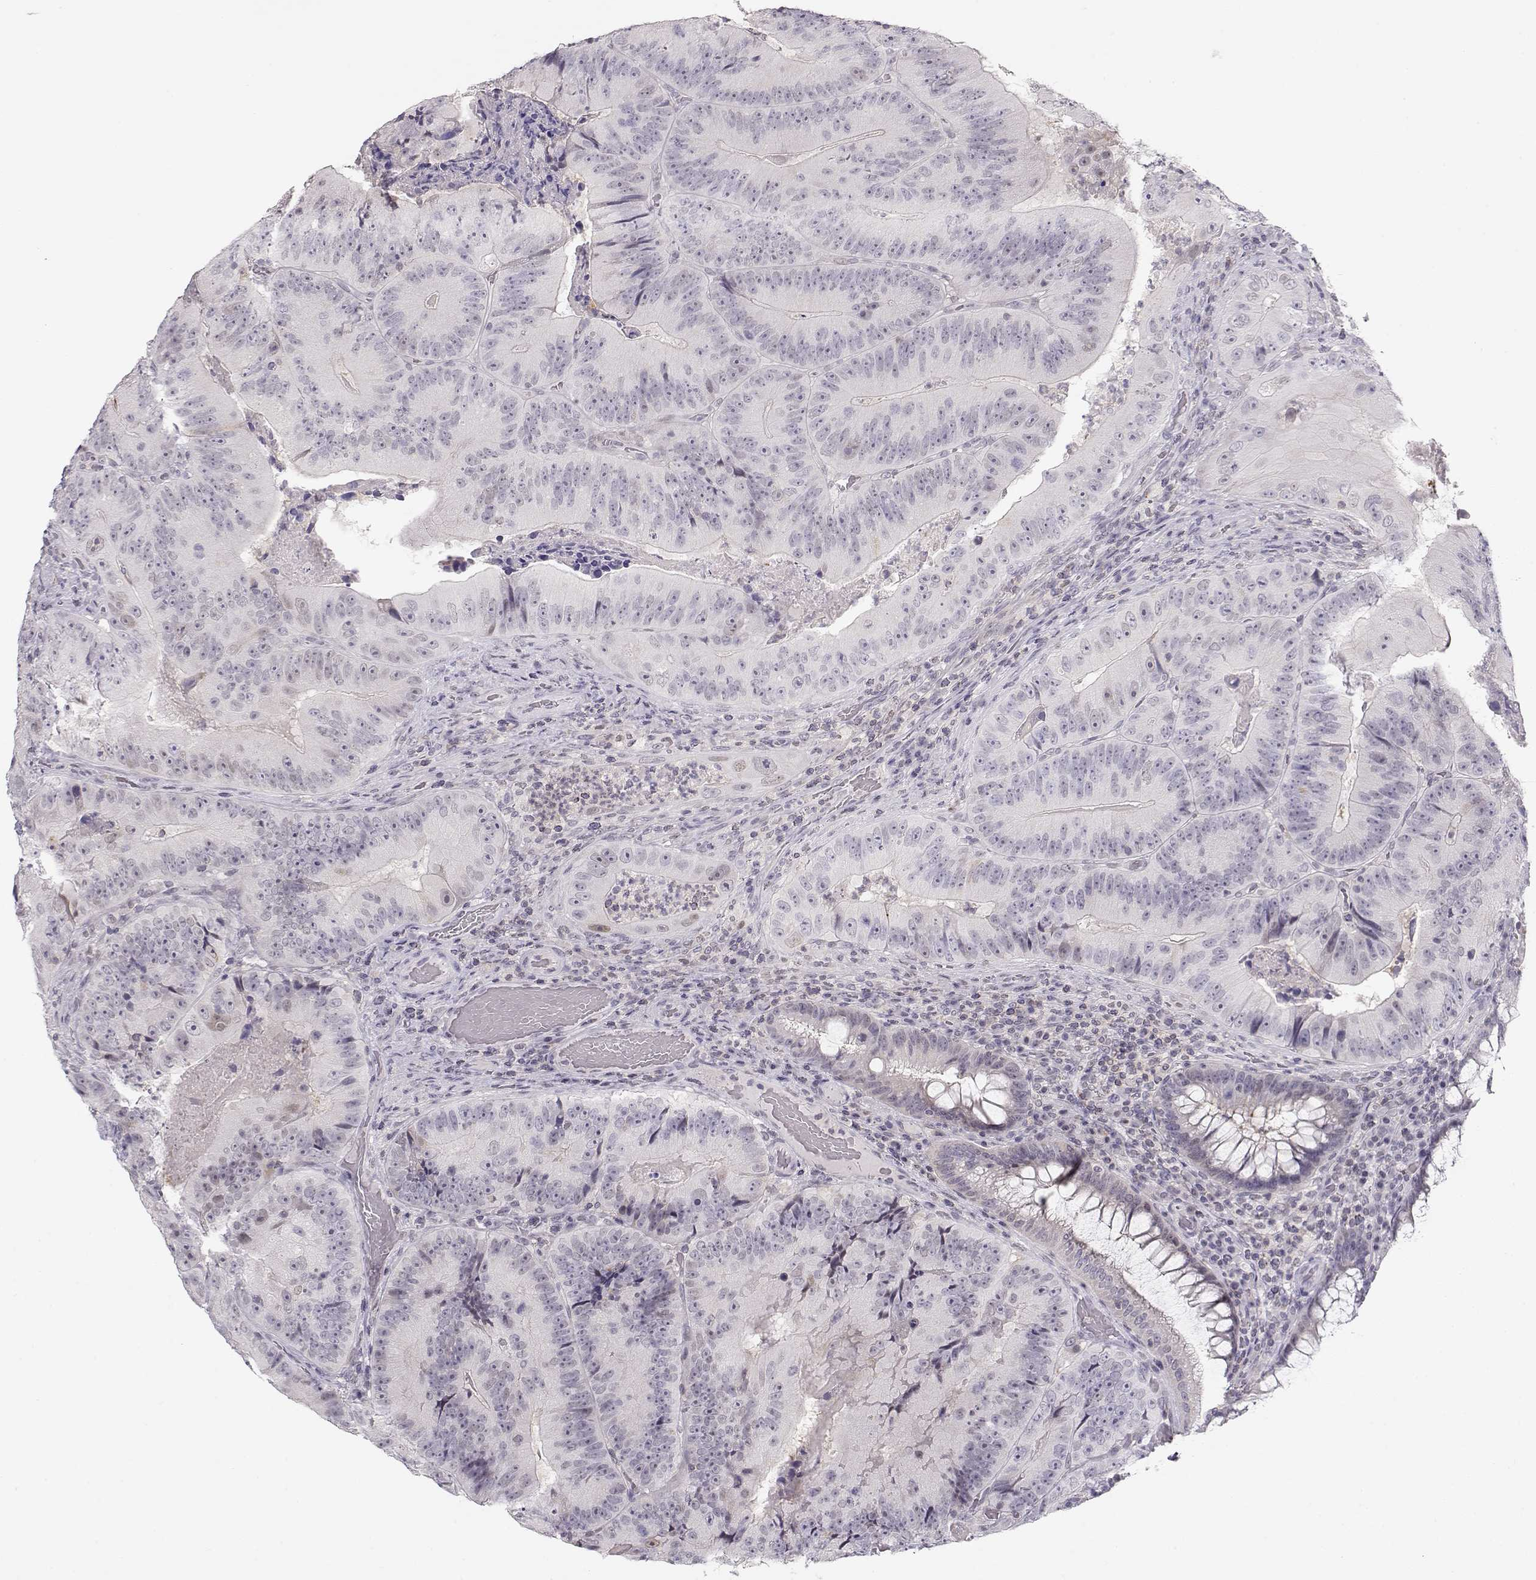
{"staining": {"intensity": "negative", "quantity": "none", "location": "none"}, "tissue": "colorectal cancer", "cell_type": "Tumor cells", "image_type": "cancer", "snomed": [{"axis": "morphology", "description": "Adenocarcinoma, NOS"}, {"axis": "topography", "description": "Colon"}], "caption": "Adenocarcinoma (colorectal) was stained to show a protein in brown. There is no significant positivity in tumor cells.", "gene": "TEPP", "patient": {"sex": "female", "age": 86}}